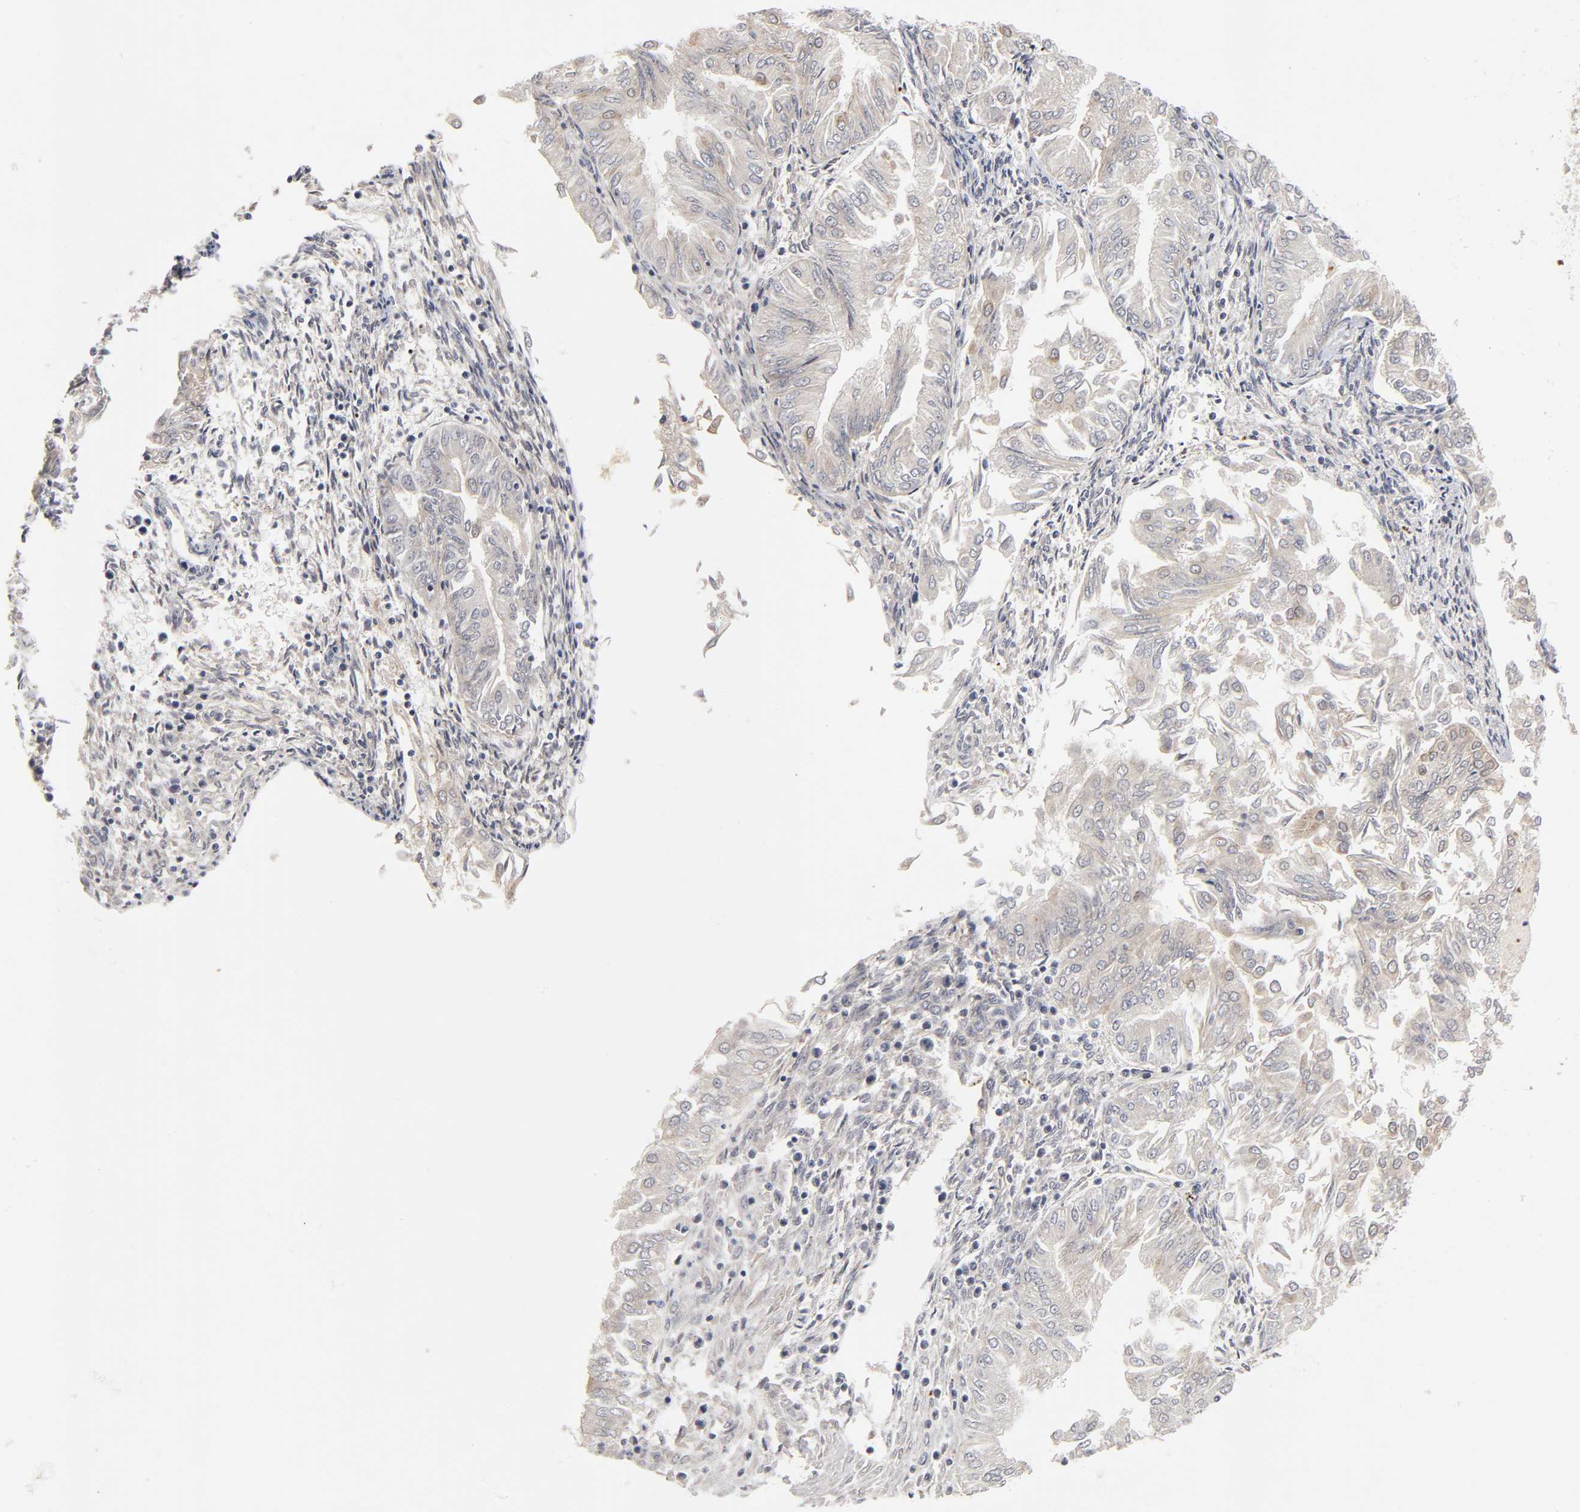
{"staining": {"intensity": "moderate", "quantity": "25%-75%", "location": "cytoplasmic/membranous"}, "tissue": "endometrial cancer", "cell_type": "Tumor cells", "image_type": "cancer", "snomed": [{"axis": "morphology", "description": "Adenocarcinoma, NOS"}, {"axis": "topography", "description": "Endometrium"}], "caption": "IHC of human endometrial cancer (adenocarcinoma) reveals medium levels of moderate cytoplasmic/membranous positivity in approximately 25%-75% of tumor cells.", "gene": "AUH", "patient": {"sex": "female", "age": 53}}